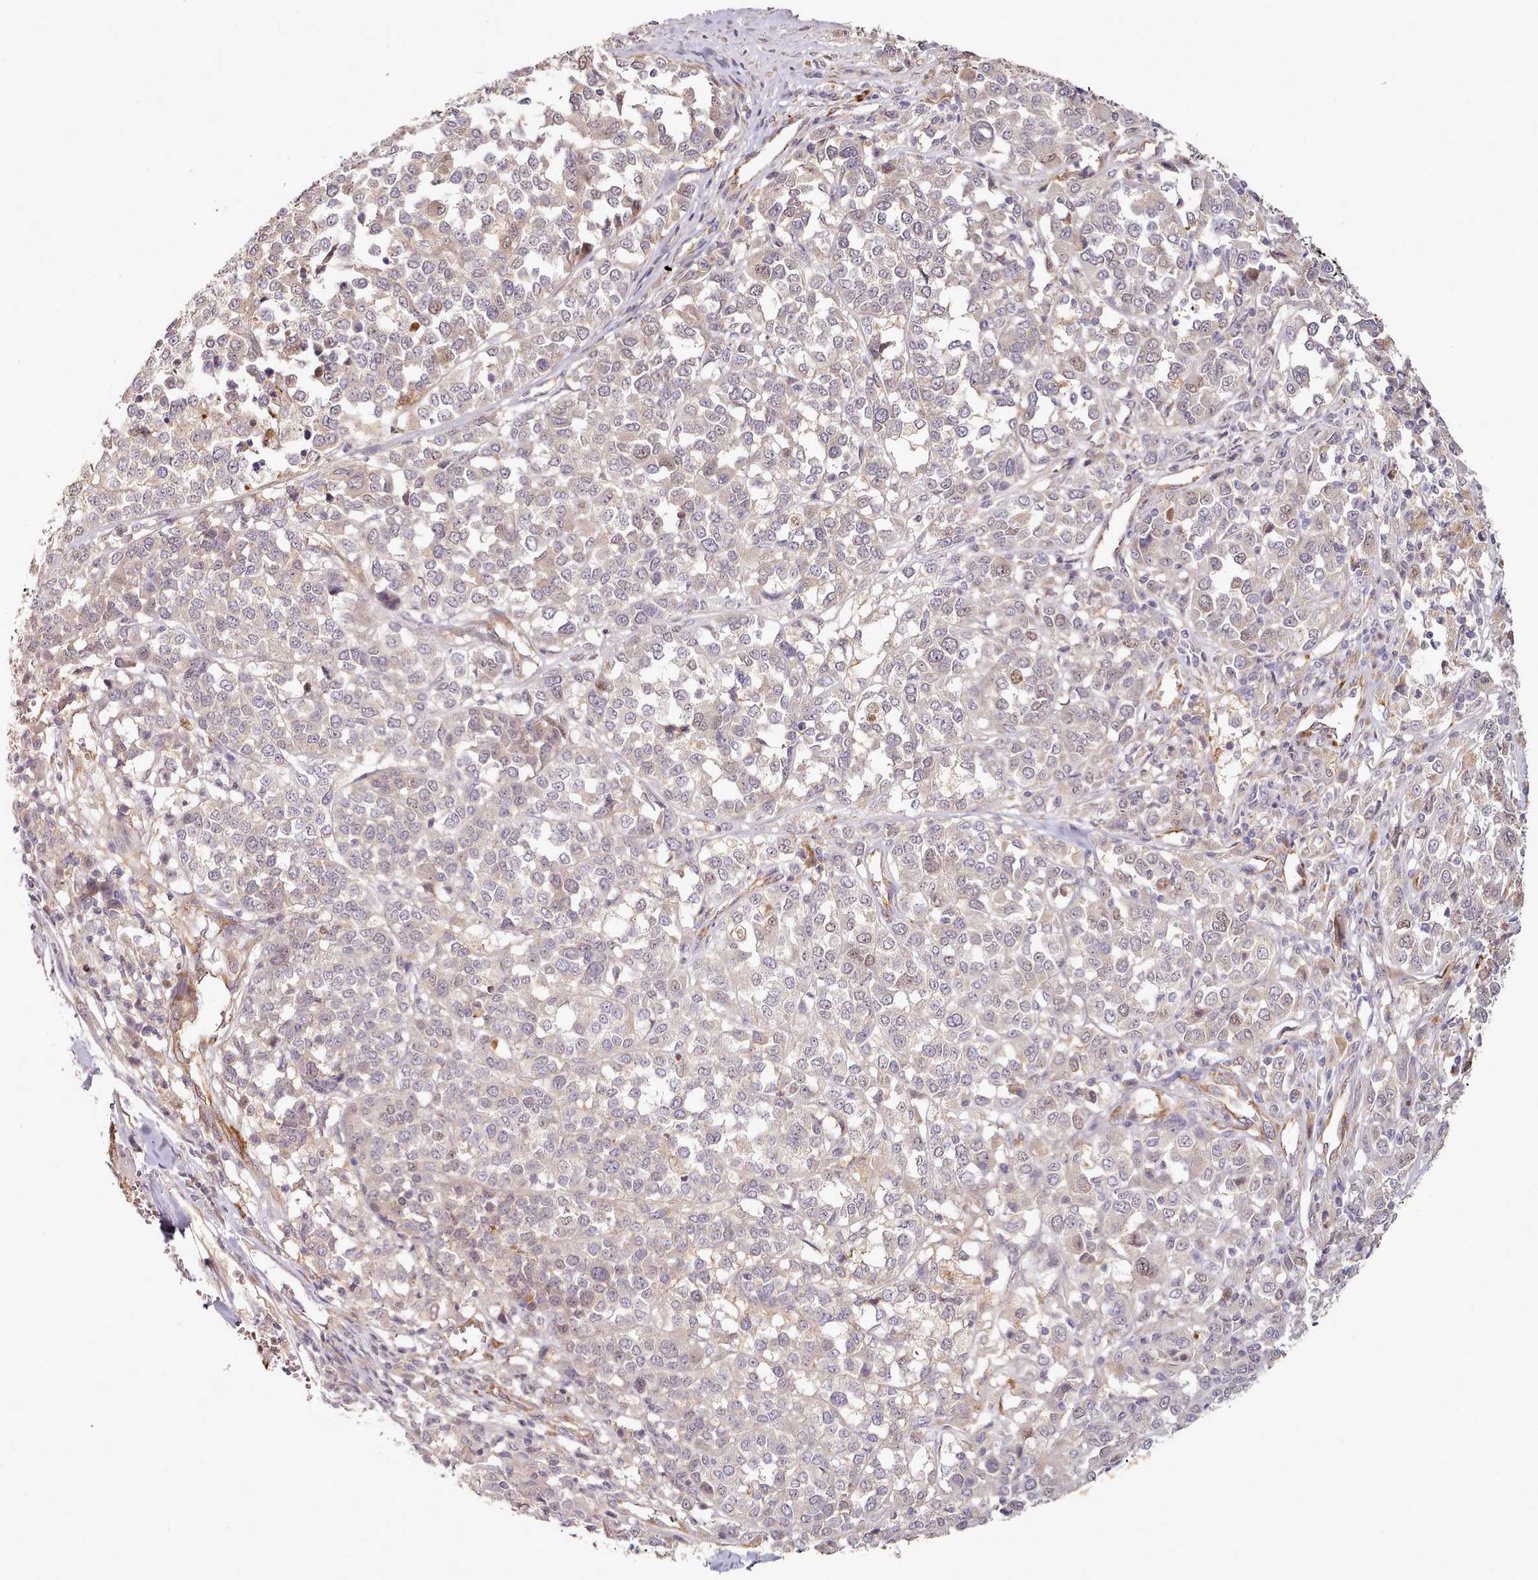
{"staining": {"intensity": "weak", "quantity": "<25%", "location": "nuclear"}, "tissue": "melanoma", "cell_type": "Tumor cells", "image_type": "cancer", "snomed": [{"axis": "morphology", "description": "Malignant melanoma, Metastatic site"}, {"axis": "topography", "description": "Lymph node"}], "caption": "Immunohistochemical staining of human malignant melanoma (metastatic site) reveals no significant staining in tumor cells.", "gene": "C1QTNF5", "patient": {"sex": "male", "age": 44}}